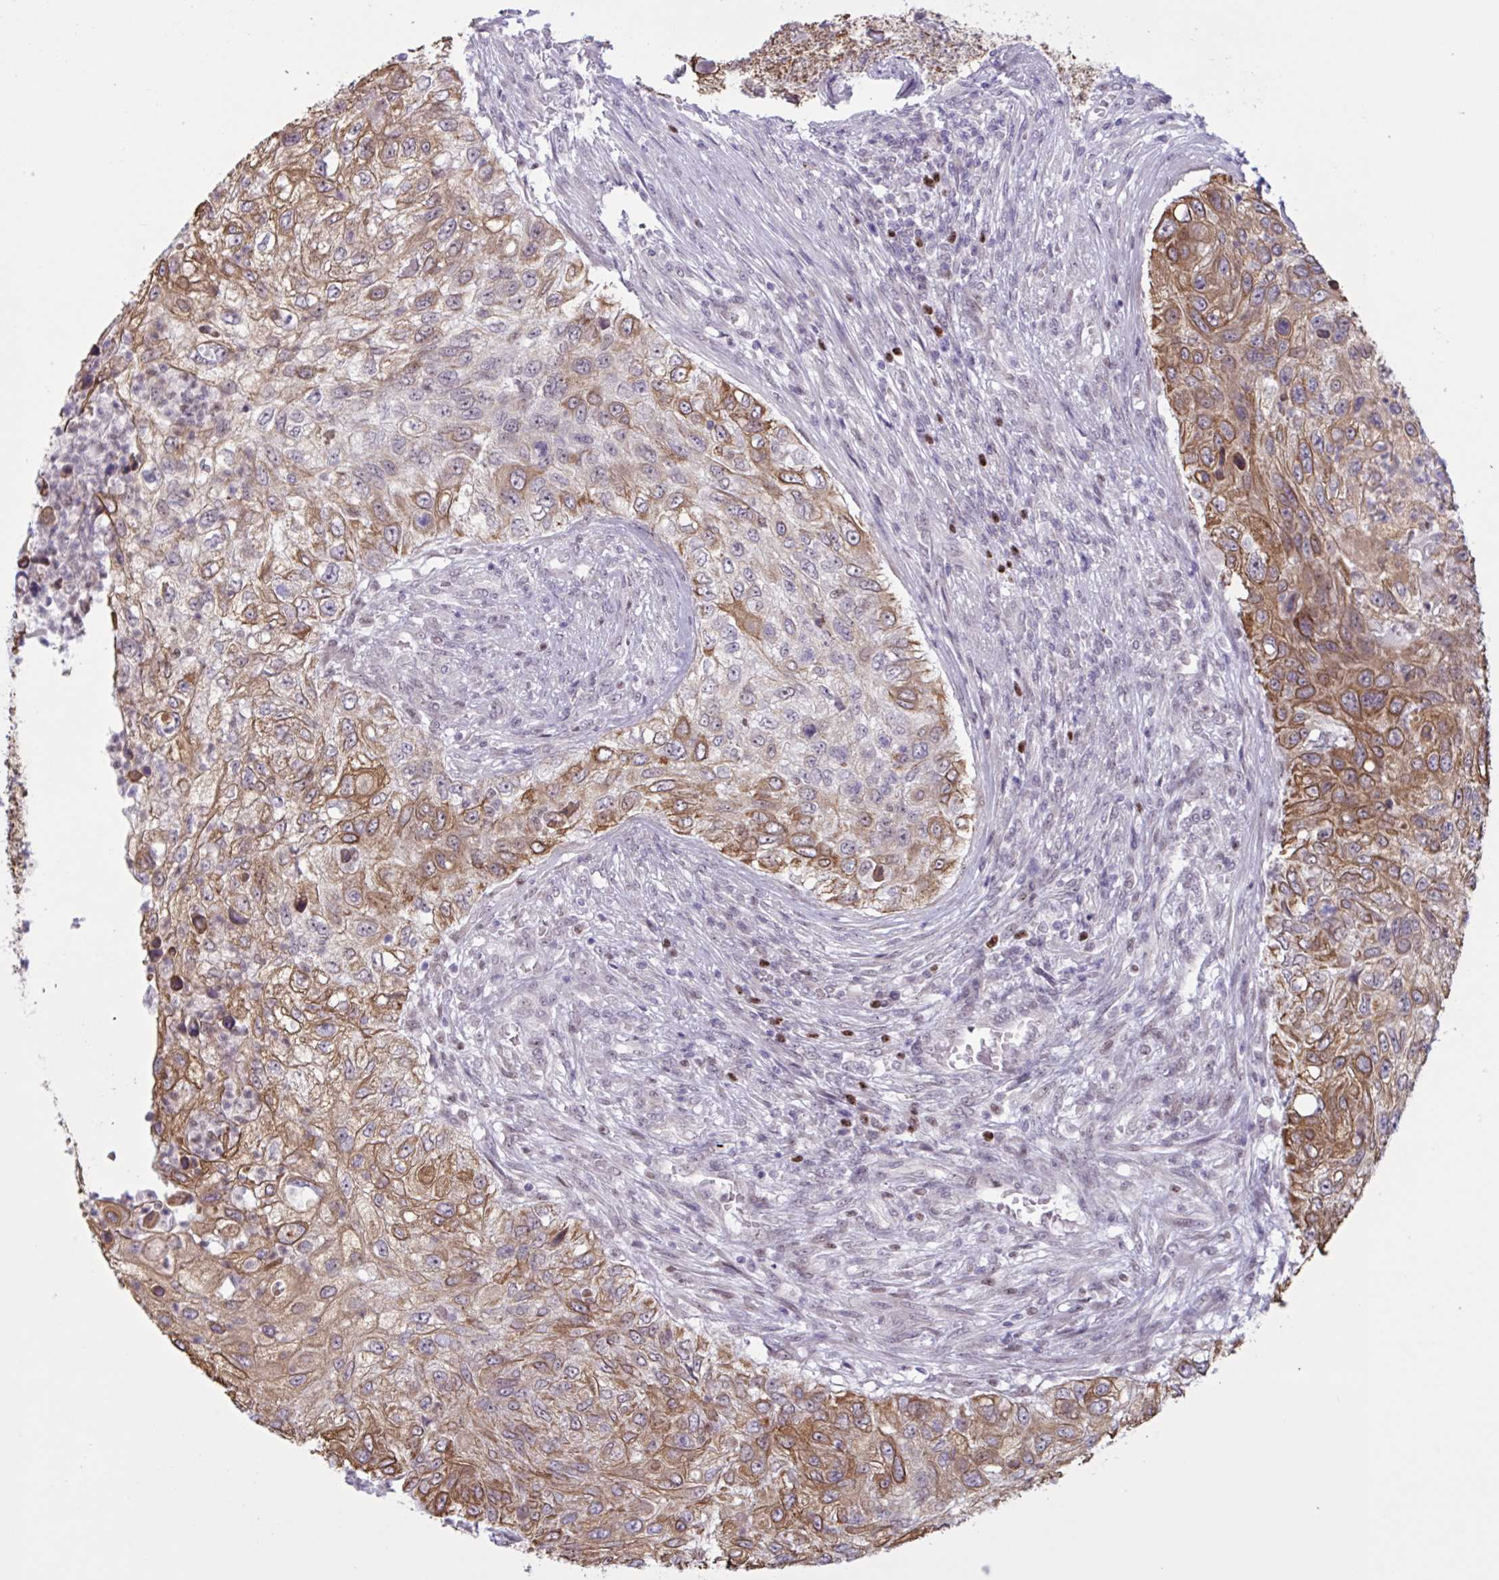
{"staining": {"intensity": "moderate", "quantity": ">75%", "location": "cytoplasmic/membranous"}, "tissue": "urothelial cancer", "cell_type": "Tumor cells", "image_type": "cancer", "snomed": [{"axis": "morphology", "description": "Urothelial carcinoma, High grade"}, {"axis": "topography", "description": "Urinary bladder"}], "caption": "Urothelial cancer was stained to show a protein in brown. There is medium levels of moderate cytoplasmic/membranous expression in about >75% of tumor cells.", "gene": "PRMT6", "patient": {"sex": "female", "age": 60}}